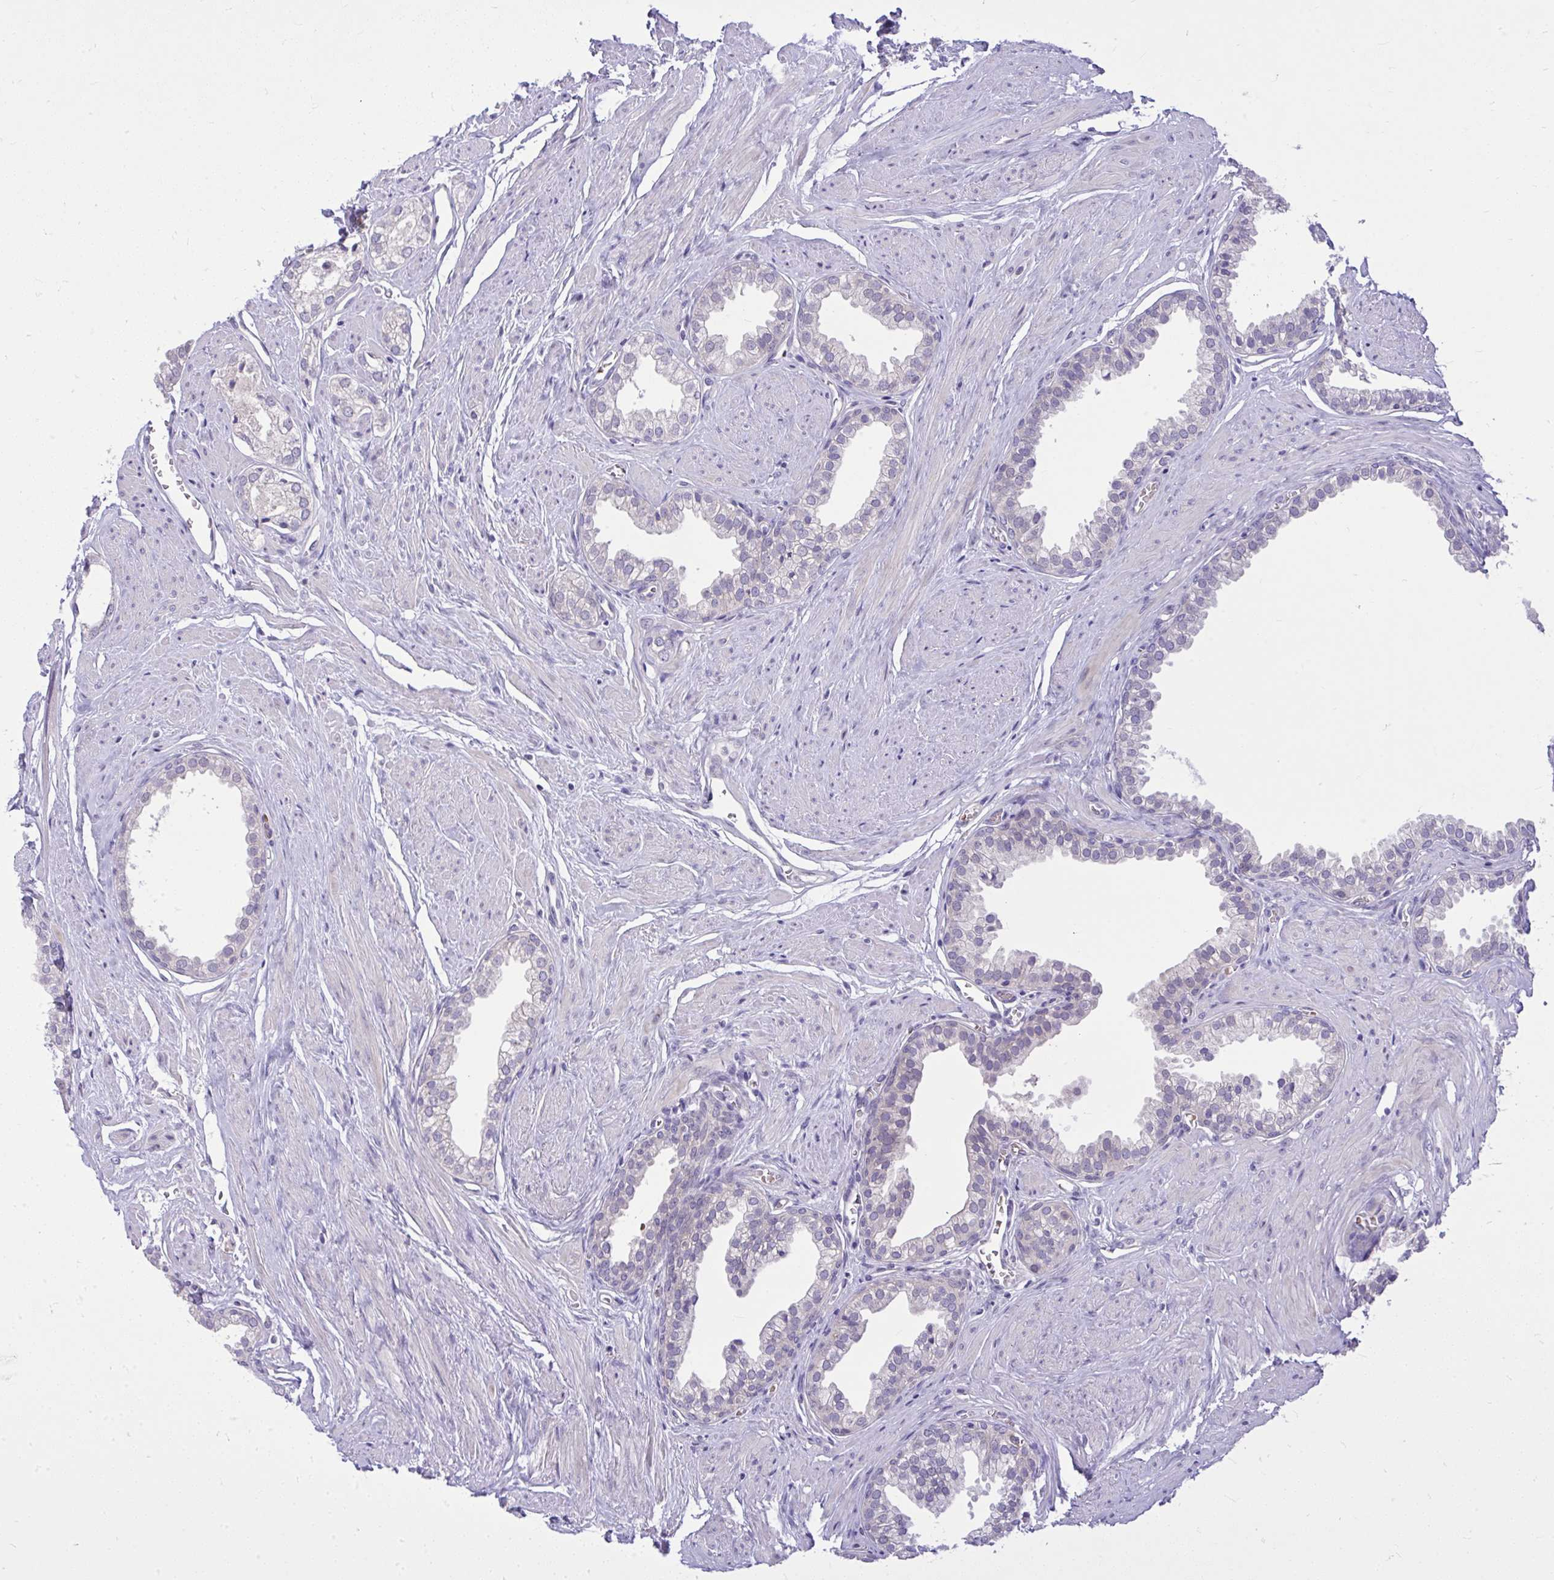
{"staining": {"intensity": "negative", "quantity": "none", "location": "none"}, "tissue": "prostate", "cell_type": "Glandular cells", "image_type": "normal", "snomed": [{"axis": "morphology", "description": "Normal tissue, NOS"}, {"axis": "topography", "description": "Prostate"}, {"axis": "topography", "description": "Peripheral nerve tissue"}], "caption": "Immunohistochemical staining of unremarkable human prostate exhibits no significant positivity in glandular cells. The staining is performed using DAB (3,3'-diaminobenzidine) brown chromogen with nuclei counter-stained in using hematoxylin.", "gene": "DPY19L1", "patient": {"sex": "male", "age": 55}}